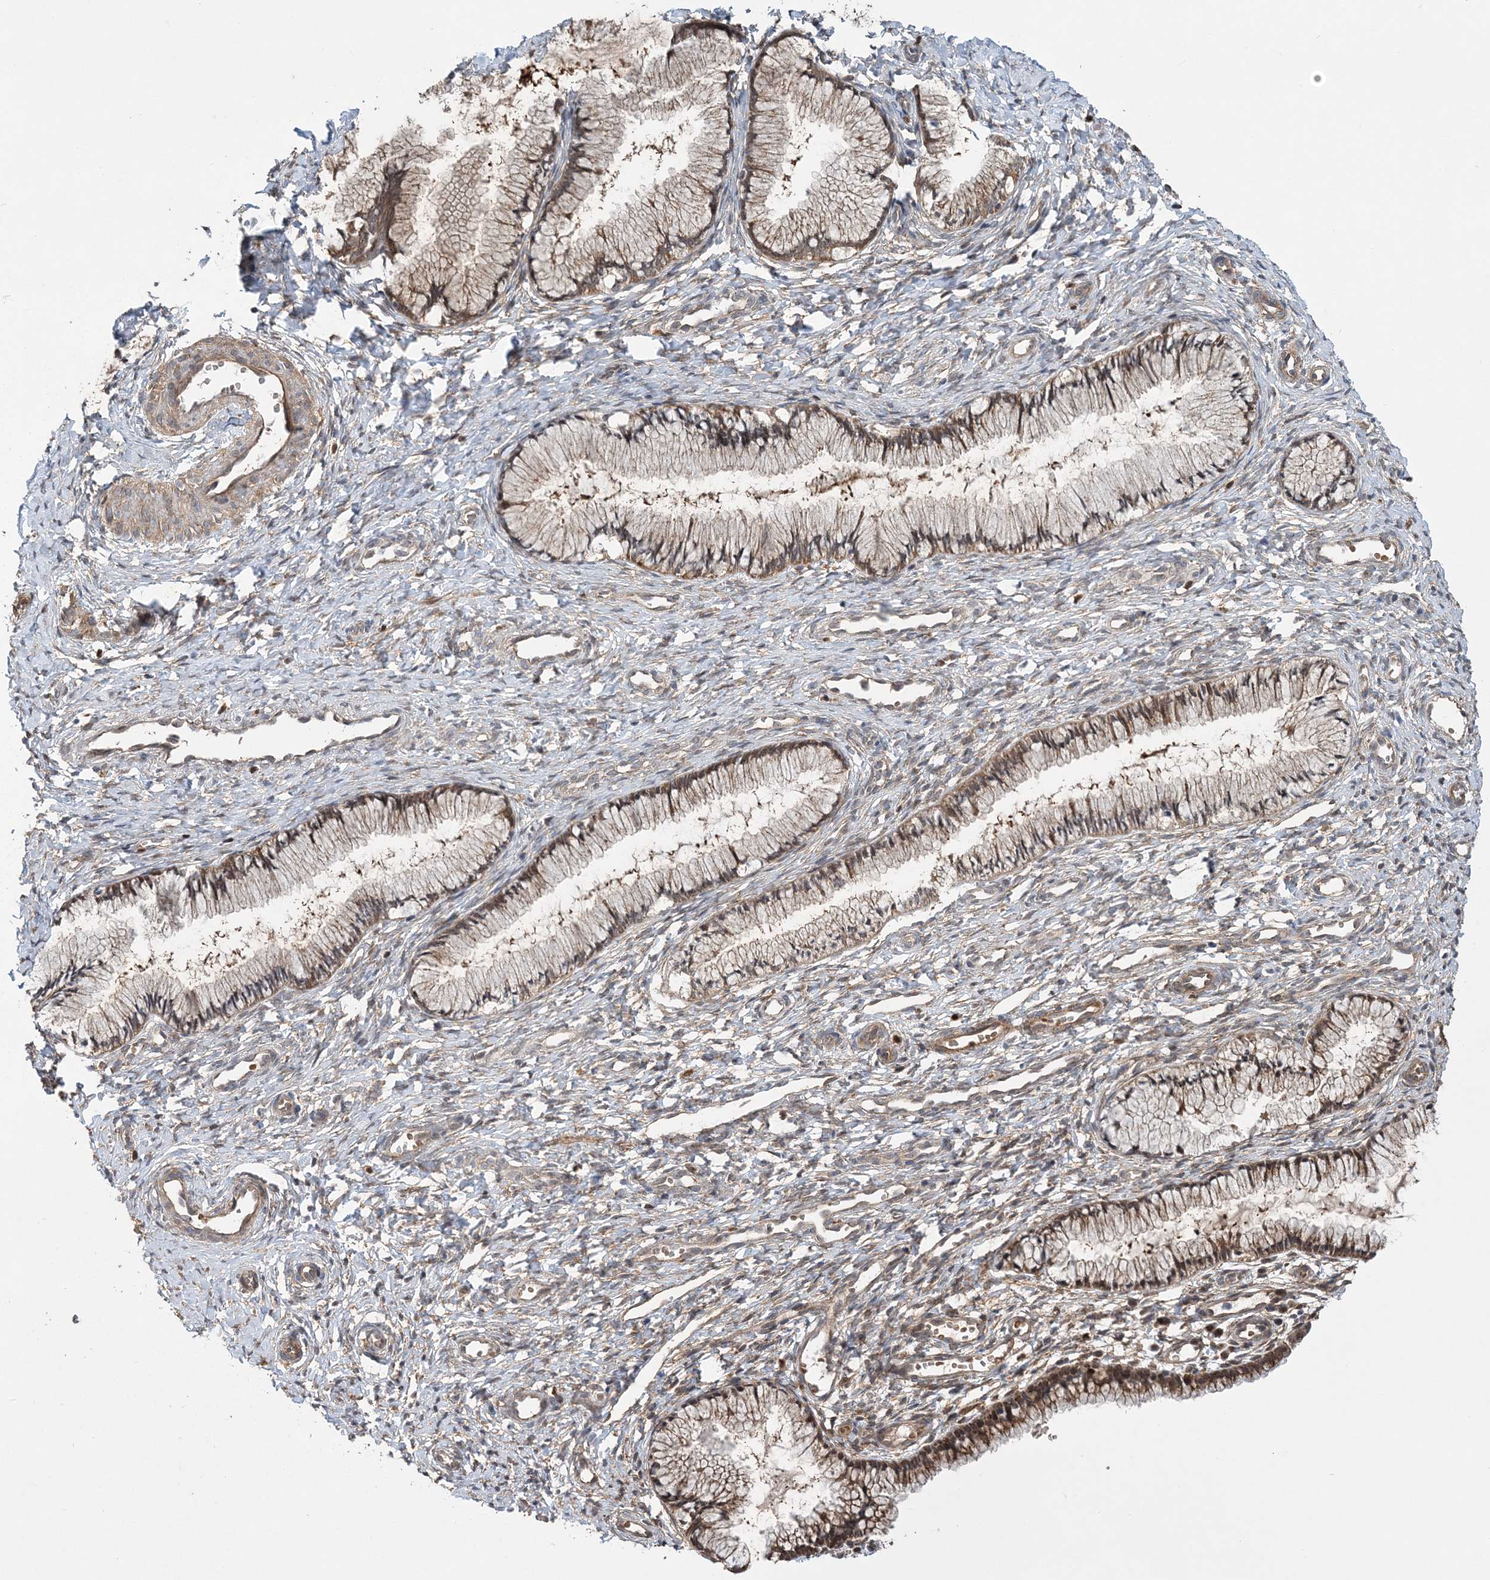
{"staining": {"intensity": "moderate", "quantity": ">75%", "location": "cytoplasmic/membranous"}, "tissue": "cervix", "cell_type": "Glandular cells", "image_type": "normal", "snomed": [{"axis": "morphology", "description": "Normal tissue, NOS"}, {"axis": "topography", "description": "Cervix"}], "caption": "Human cervix stained with a brown dye shows moderate cytoplasmic/membranous positive expression in about >75% of glandular cells.", "gene": "KIF4A", "patient": {"sex": "female", "age": 27}}